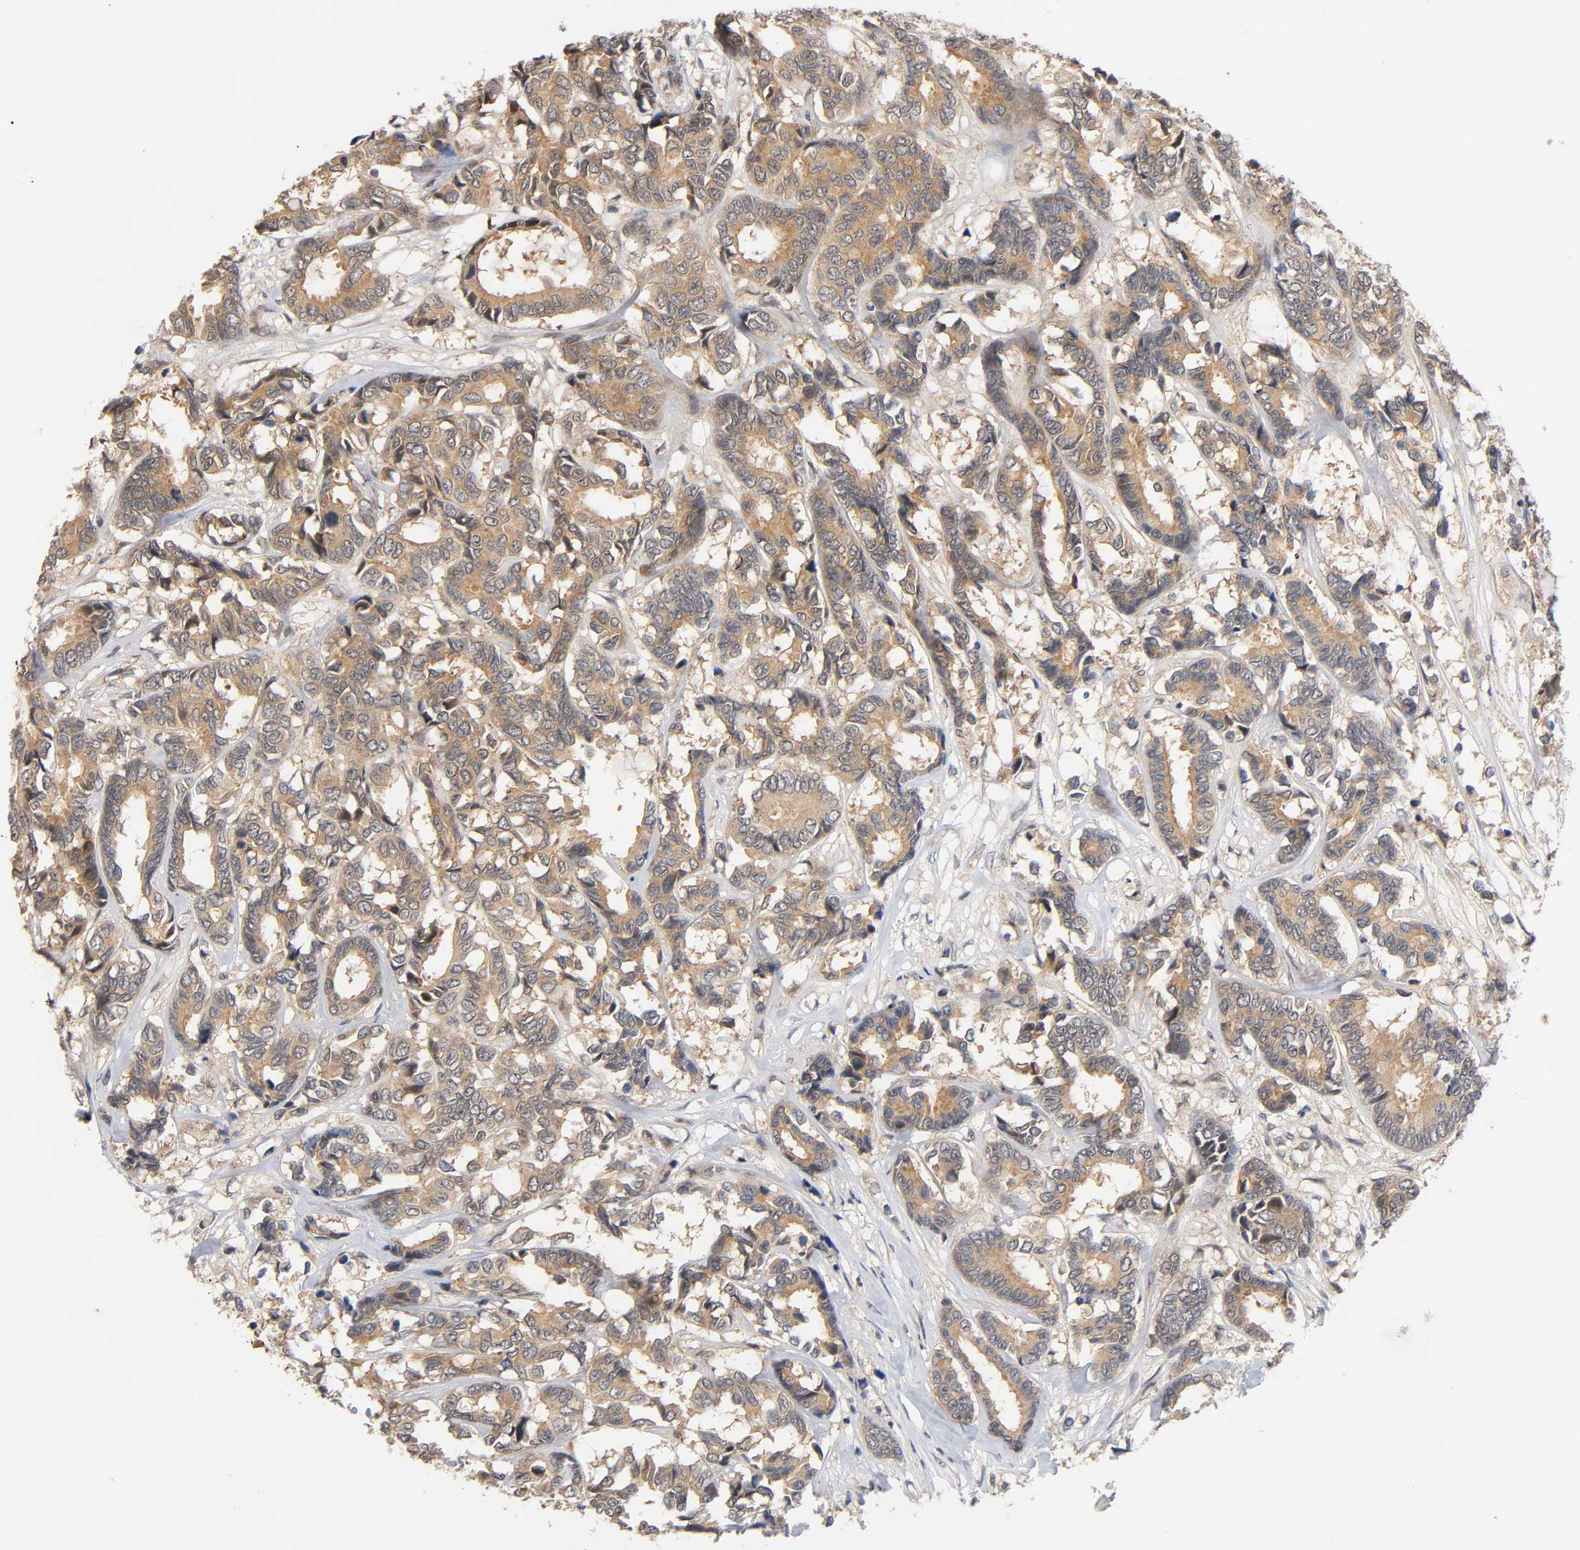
{"staining": {"intensity": "moderate", "quantity": ">75%", "location": "cytoplasmic/membranous,nuclear"}, "tissue": "breast cancer", "cell_type": "Tumor cells", "image_type": "cancer", "snomed": [{"axis": "morphology", "description": "Duct carcinoma"}, {"axis": "topography", "description": "Breast"}], "caption": "A medium amount of moderate cytoplasmic/membranous and nuclear expression is identified in approximately >75% of tumor cells in breast cancer tissue.", "gene": "PRKAB1", "patient": {"sex": "female", "age": 87}}